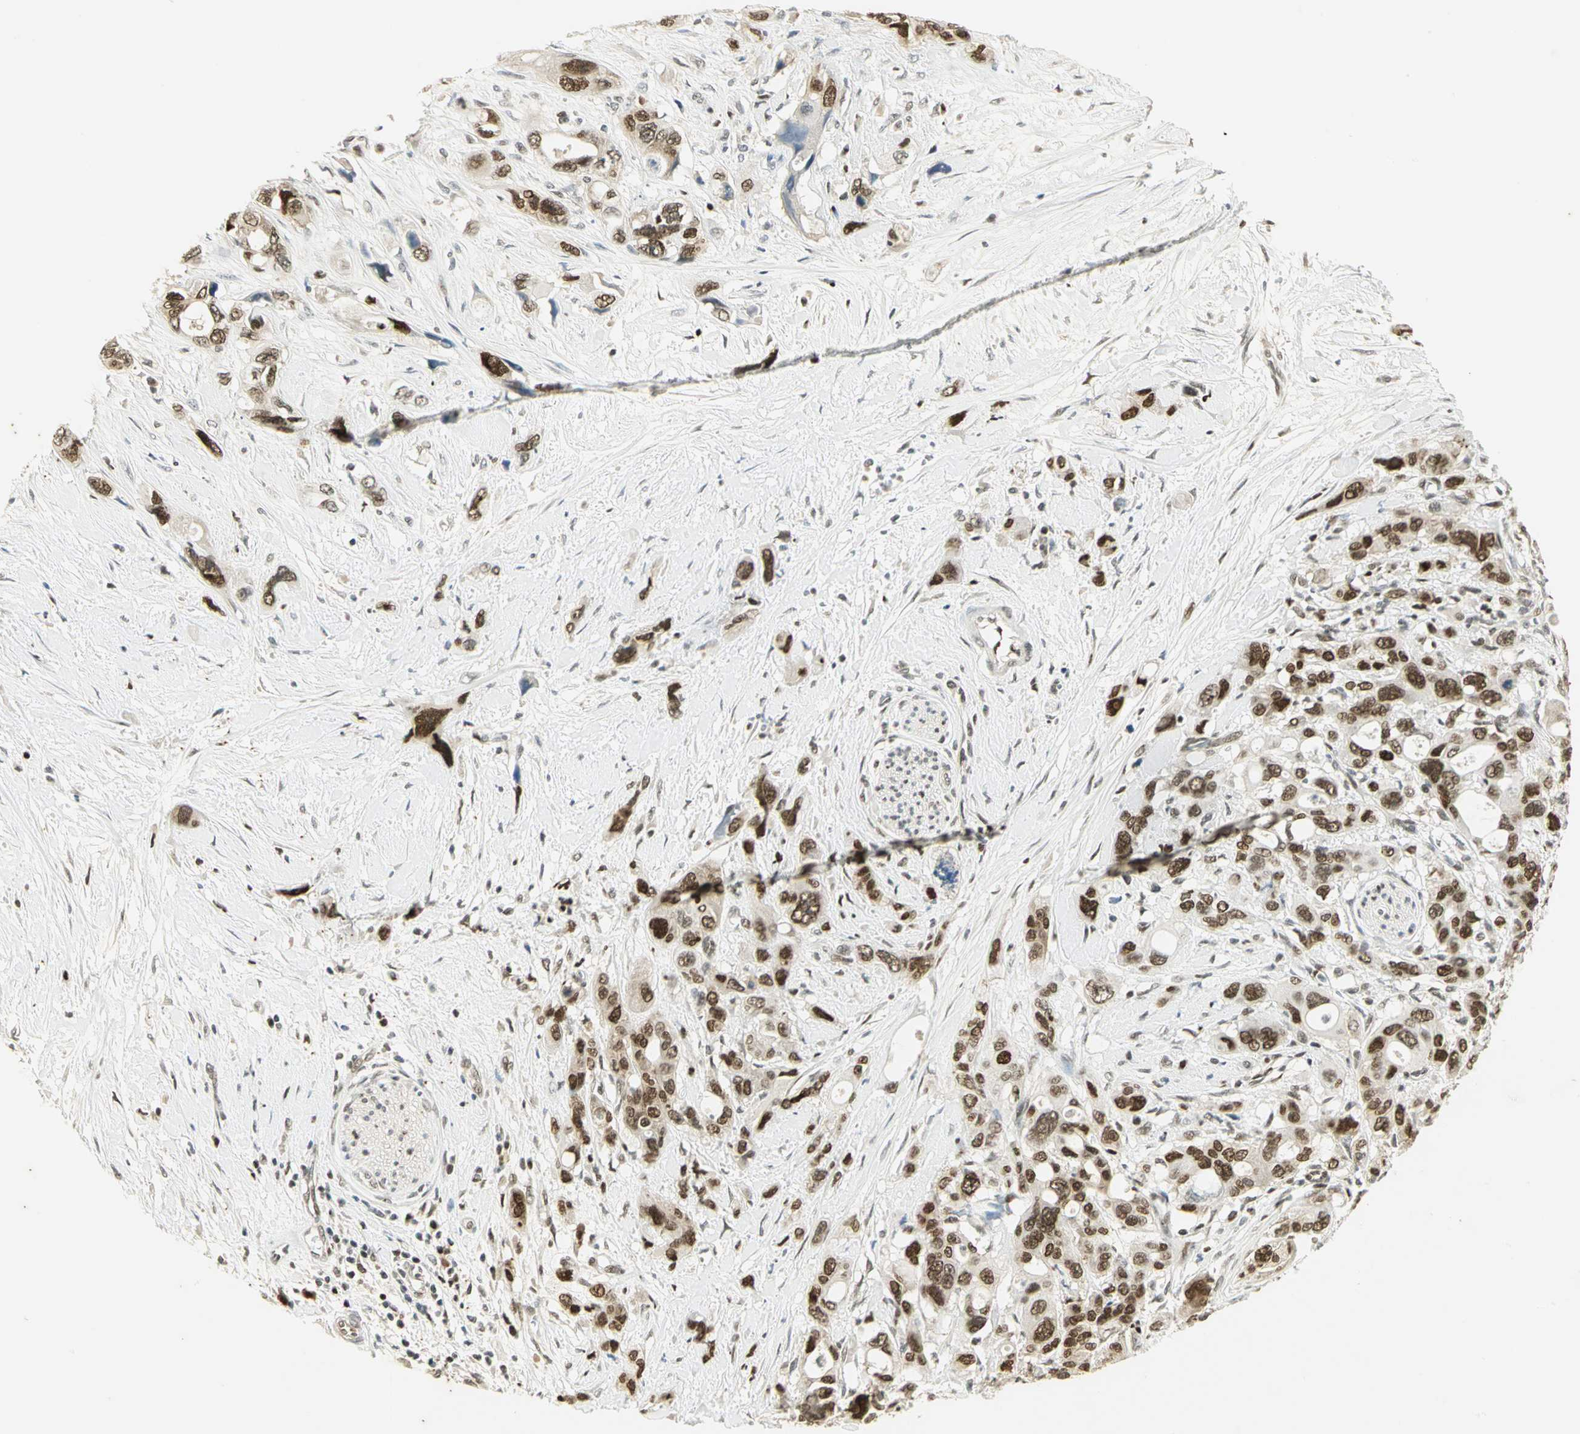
{"staining": {"intensity": "strong", "quantity": ">75%", "location": "nuclear"}, "tissue": "pancreatic cancer", "cell_type": "Tumor cells", "image_type": "cancer", "snomed": [{"axis": "morphology", "description": "Adenocarcinoma, NOS"}, {"axis": "topography", "description": "Pancreas"}], "caption": "Tumor cells demonstrate high levels of strong nuclear expression in approximately >75% of cells in pancreatic cancer.", "gene": "AK6", "patient": {"sex": "male", "age": 46}}